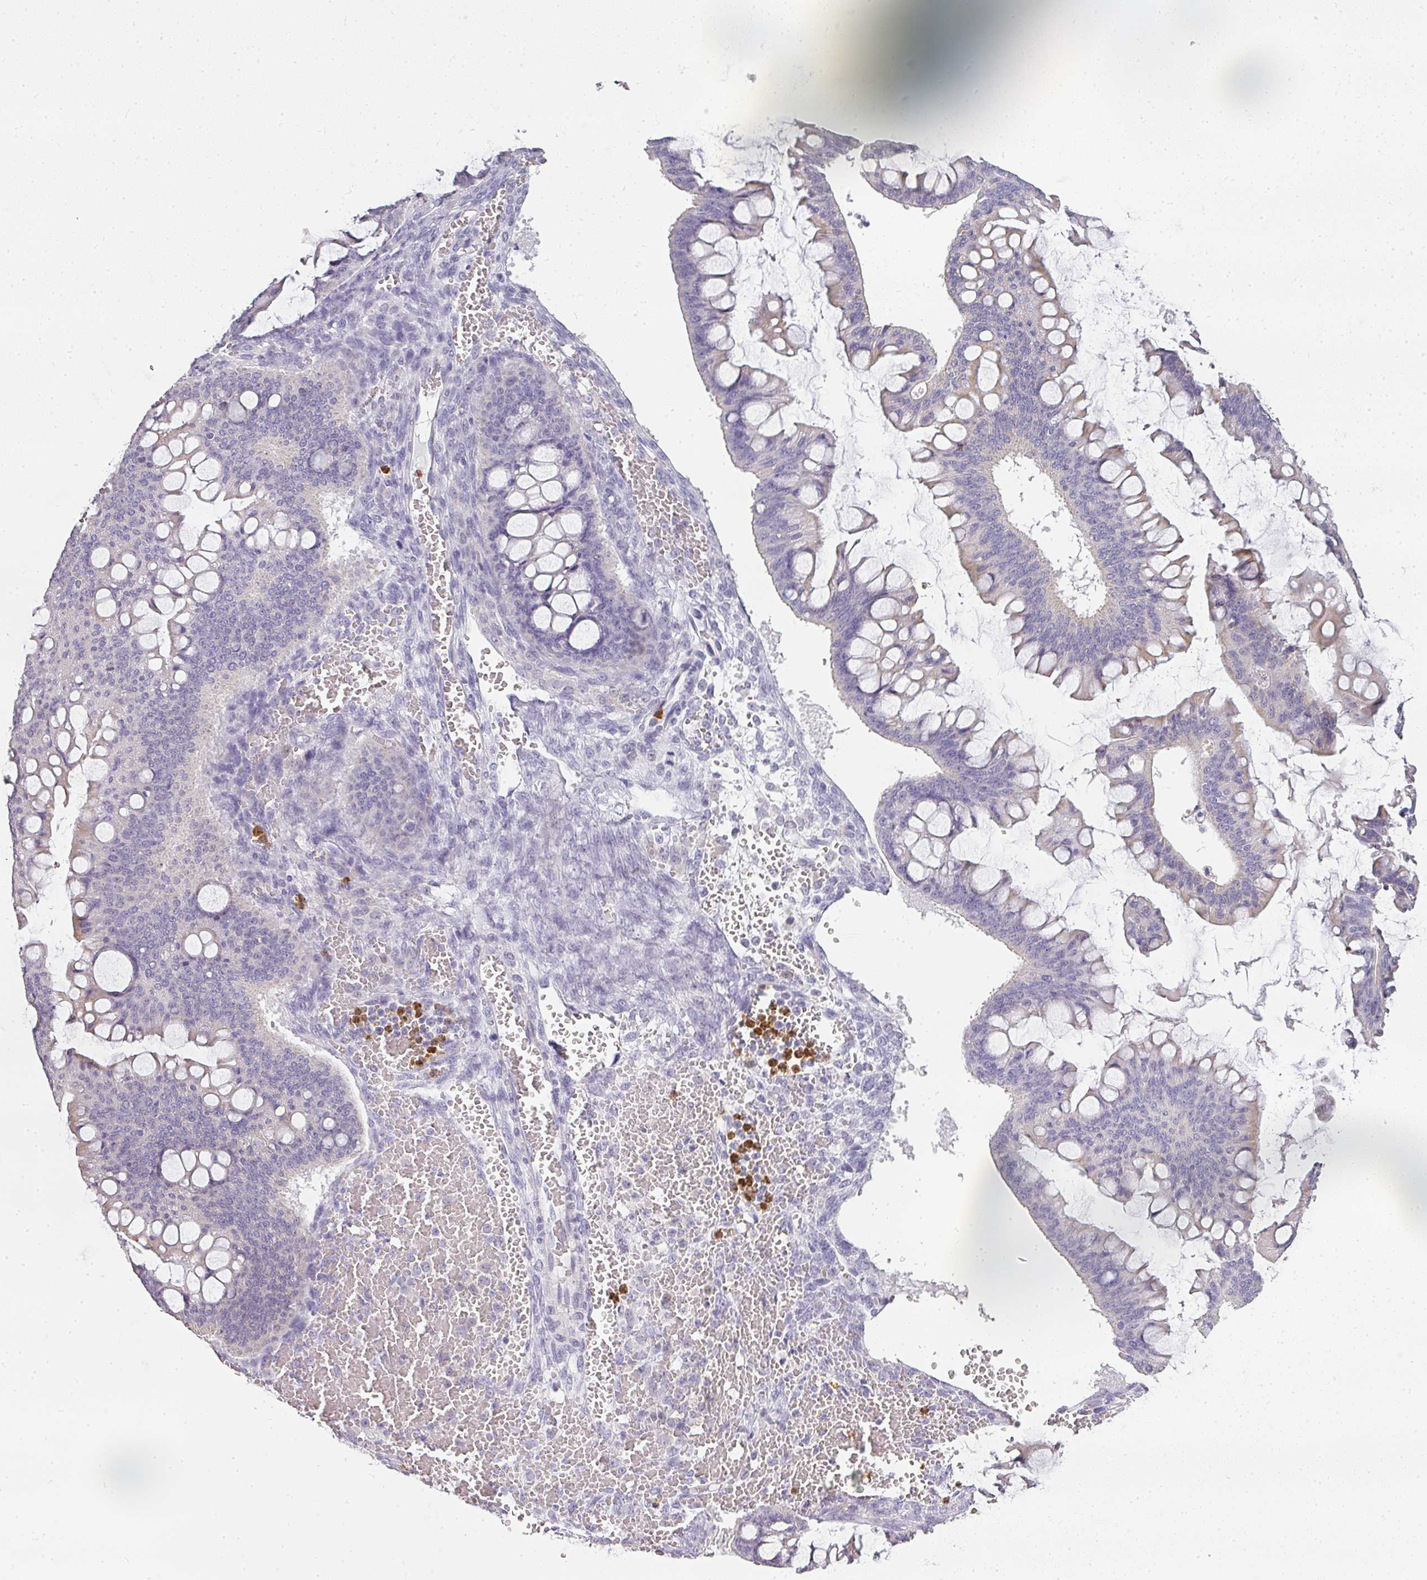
{"staining": {"intensity": "negative", "quantity": "none", "location": "none"}, "tissue": "ovarian cancer", "cell_type": "Tumor cells", "image_type": "cancer", "snomed": [{"axis": "morphology", "description": "Cystadenocarcinoma, mucinous, NOS"}, {"axis": "topography", "description": "Ovary"}], "caption": "Immunohistochemical staining of human ovarian cancer demonstrates no significant expression in tumor cells.", "gene": "CAMP", "patient": {"sex": "female", "age": 73}}